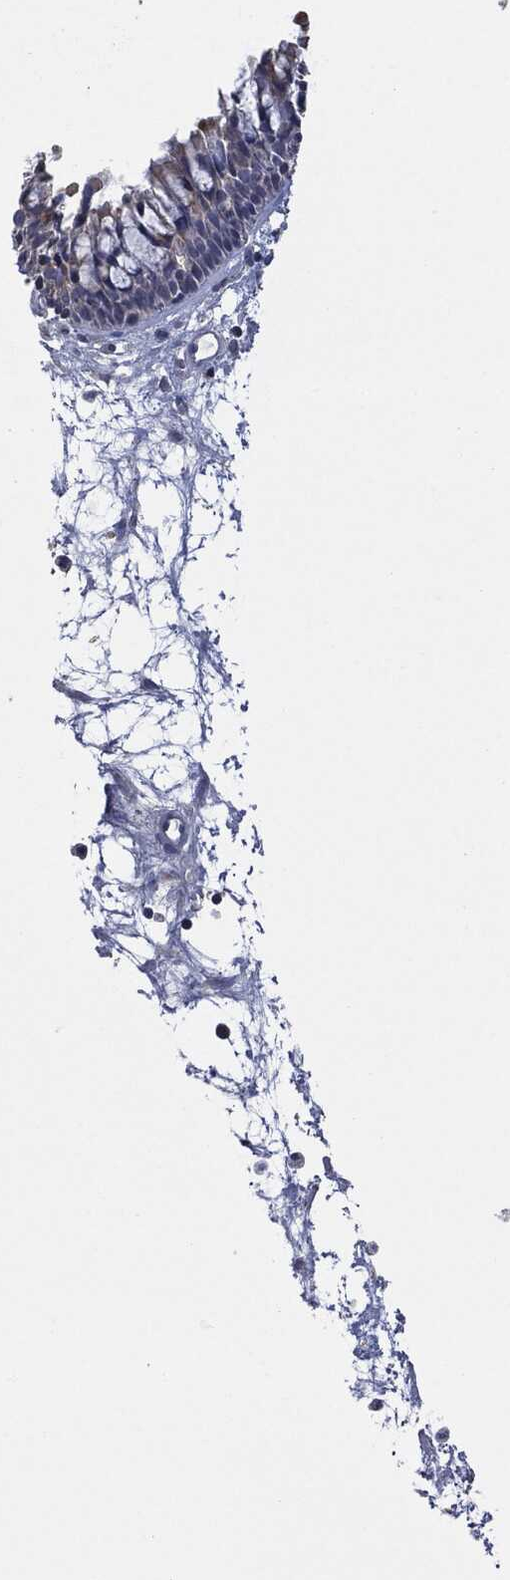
{"staining": {"intensity": "weak", "quantity": "<25%", "location": "cytoplasmic/membranous"}, "tissue": "nasopharynx", "cell_type": "Respiratory epithelial cells", "image_type": "normal", "snomed": [{"axis": "morphology", "description": "Normal tissue, NOS"}, {"axis": "topography", "description": "Nasopharynx"}], "caption": "The micrograph shows no staining of respiratory epithelial cells in normal nasopharynx. (Immunohistochemistry, brightfield microscopy, high magnification).", "gene": "CD33", "patient": {"sex": "male", "age": 58}}